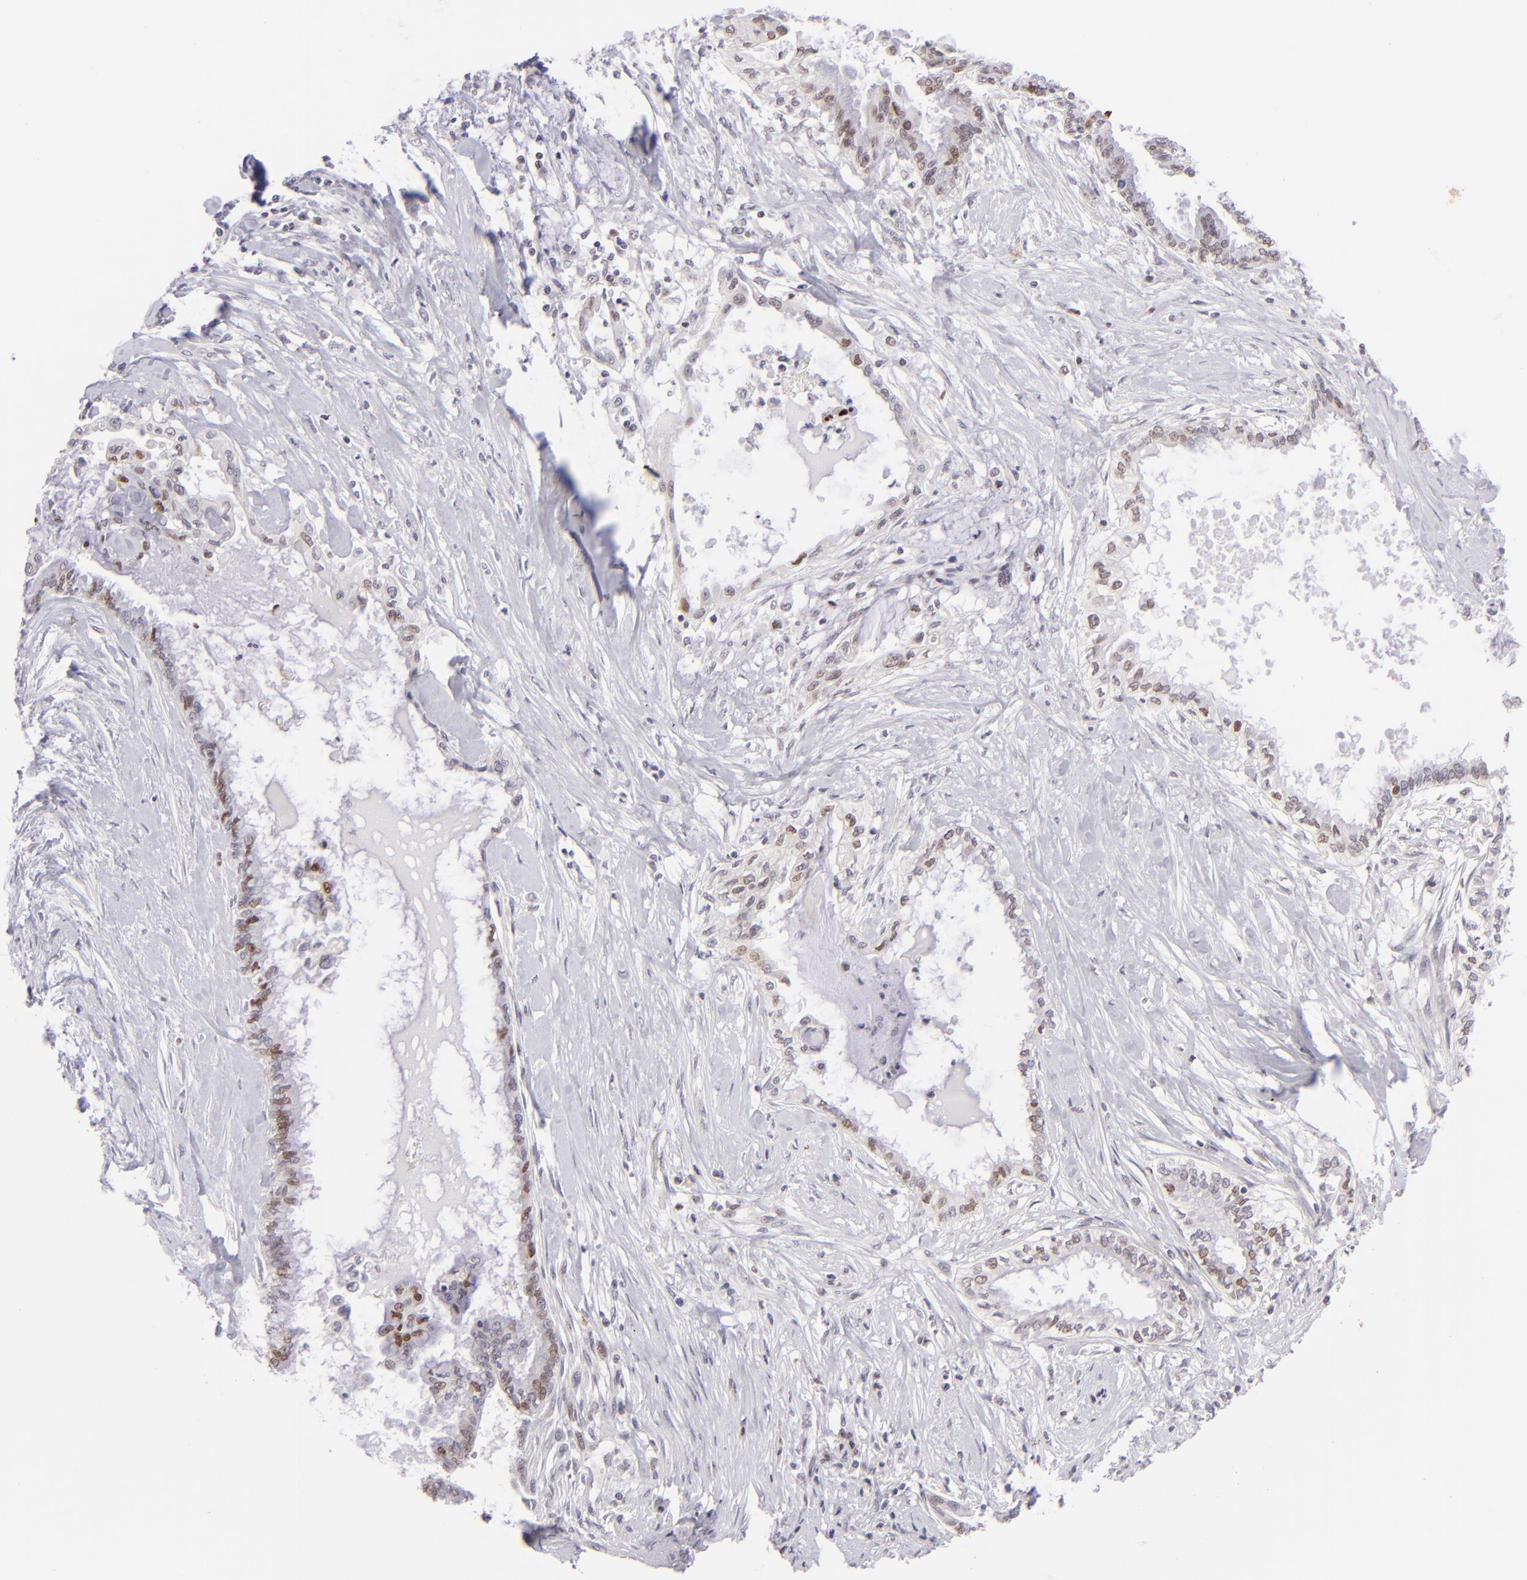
{"staining": {"intensity": "moderate", "quantity": "<25%", "location": "nuclear"}, "tissue": "pancreatic cancer", "cell_type": "Tumor cells", "image_type": "cancer", "snomed": [{"axis": "morphology", "description": "Adenocarcinoma, NOS"}, {"axis": "topography", "description": "Pancreas"}], "caption": "Immunohistochemistry staining of pancreatic adenocarcinoma, which displays low levels of moderate nuclear expression in approximately <25% of tumor cells indicating moderate nuclear protein expression. The staining was performed using DAB (brown) for protein detection and nuclei were counterstained in hematoxylin (blue).", "gene": "POU2F1", "patient": {"sex": "female", "age": 64}}